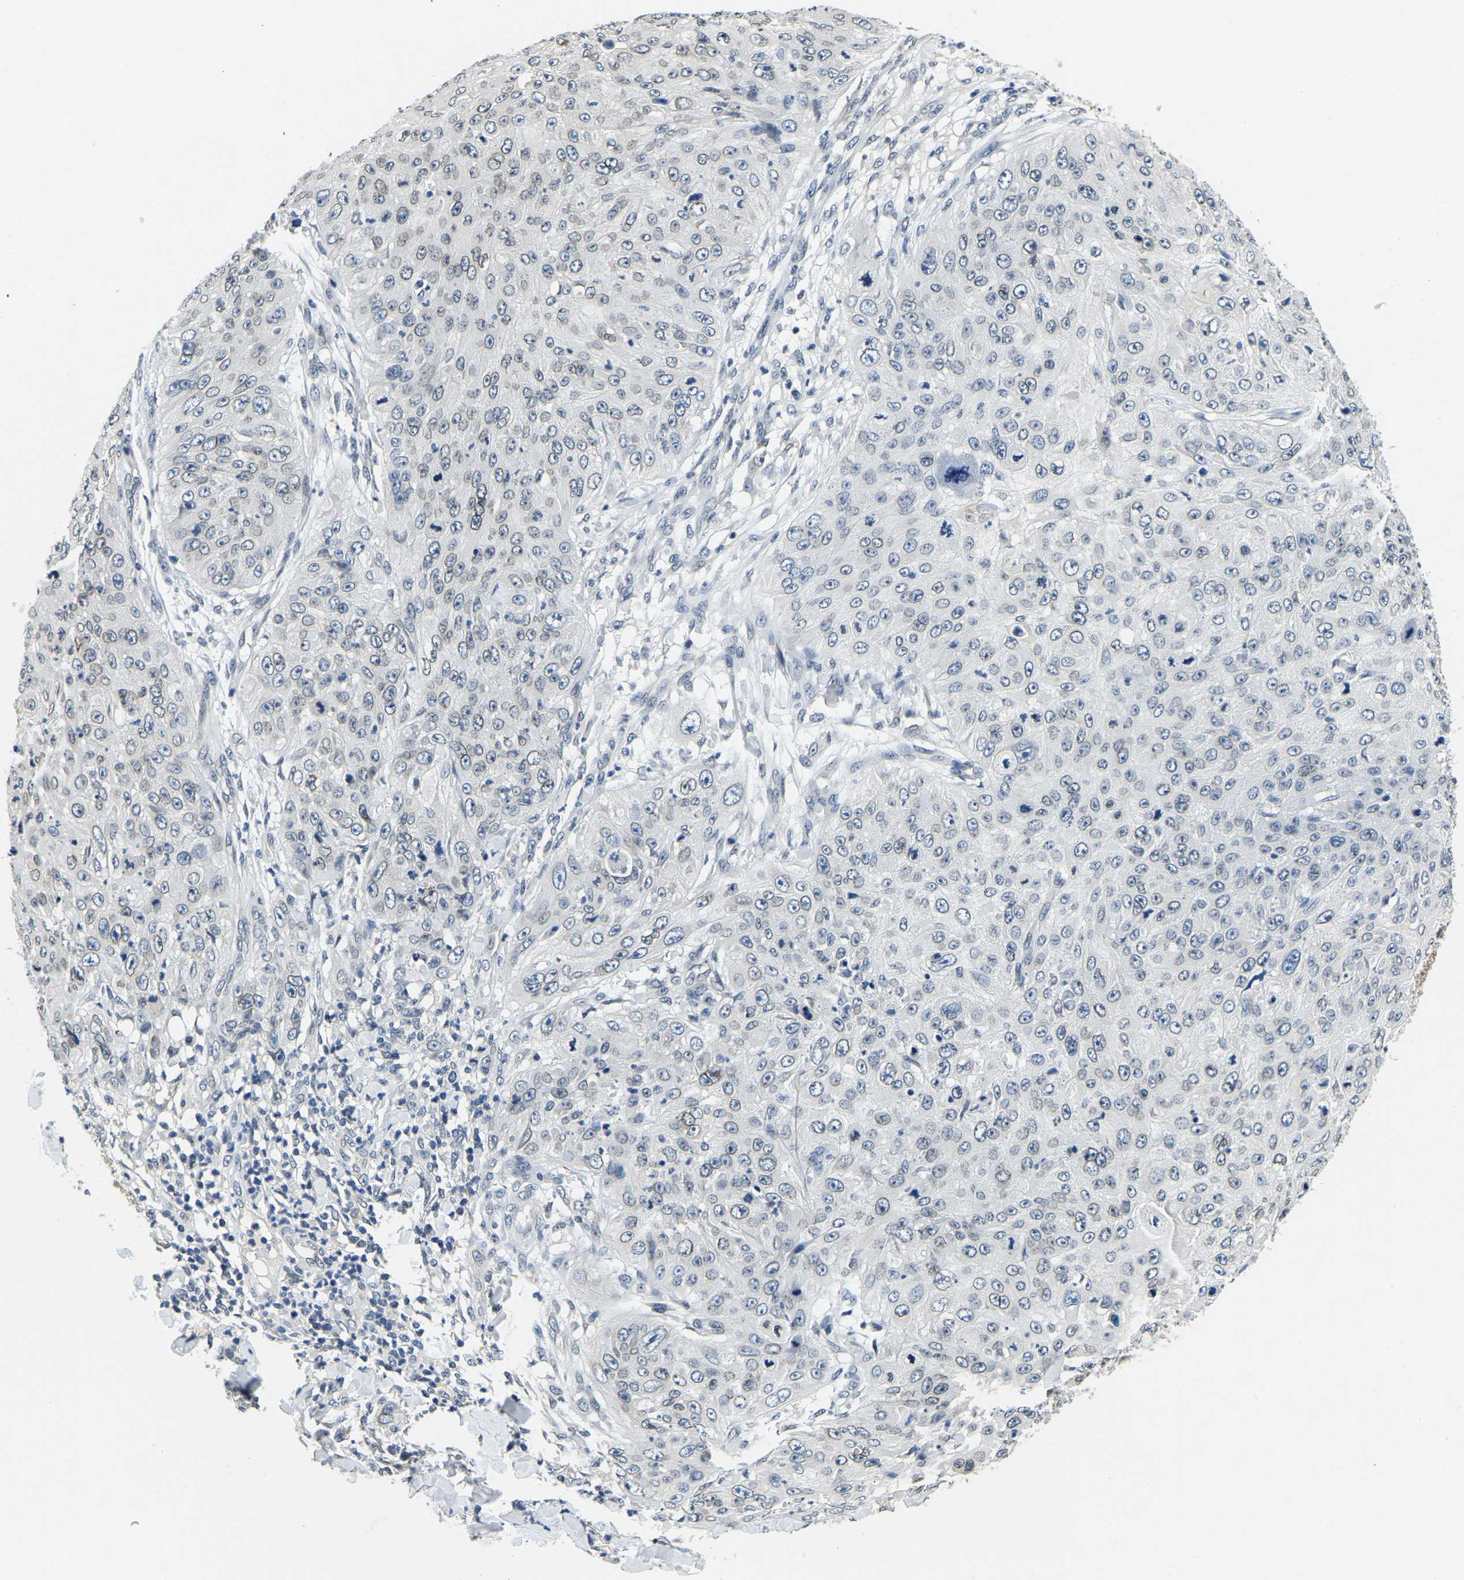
{"staining": {"intensity": "weak", "quantity": "<25%", "location": "cytoplasmic/membranous,nuclear"}, "tissue": "skin cancer", "cell_type": "Tumor cells", "image_type": "cancer", "snomed": [{"axis": "morphology", "description": "Squamous cell carcinoma, NOS"}, {"axis": "topography", "description": "Skin"}], "caption": "Immunohistochemical staining of human skin squamous cell carcinoma reveals no significant expression in tumor cells.", "gene": "RANBP2", "patient": {"sex": "female", "age": 80}}